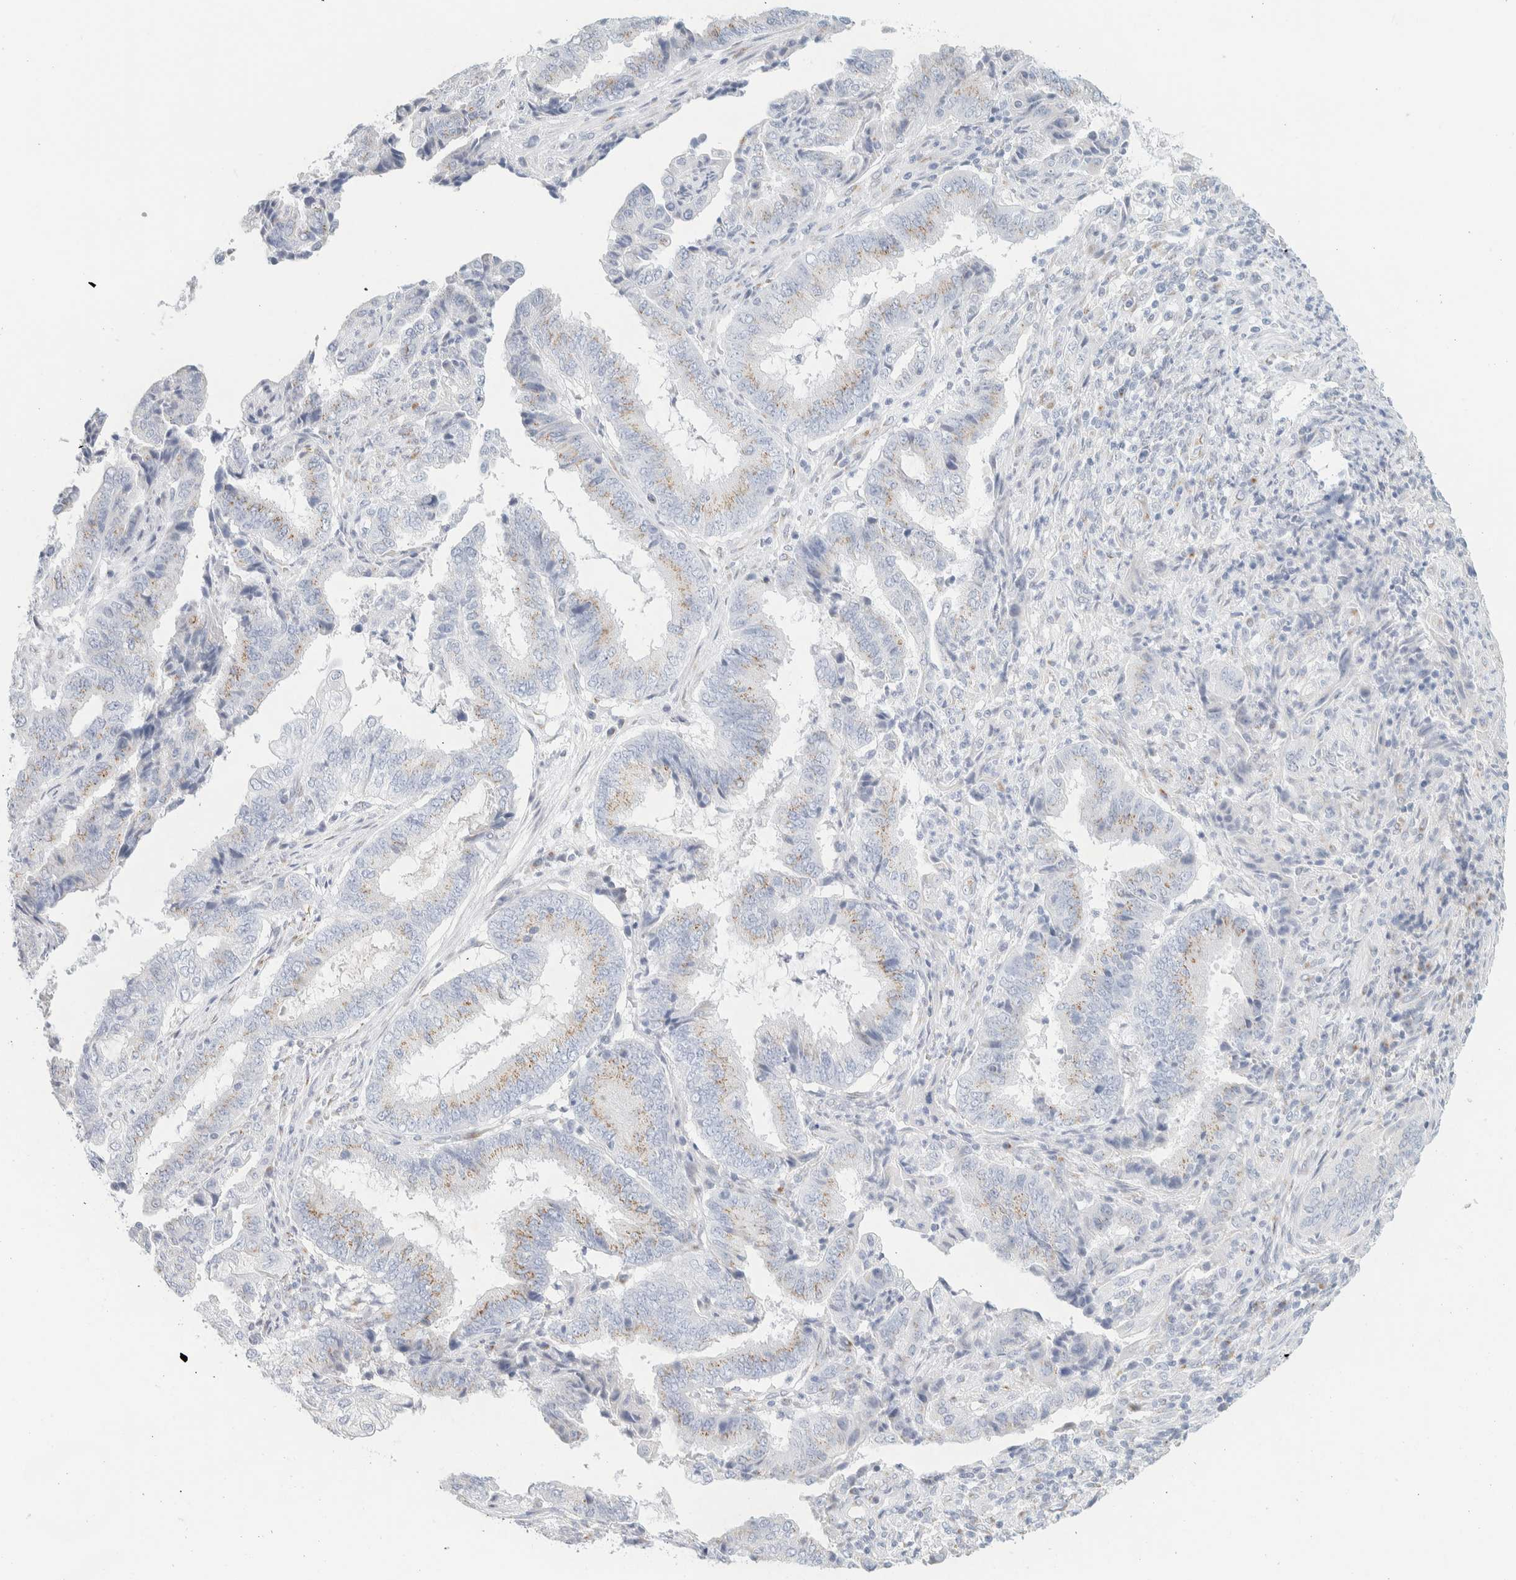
{"staining": {"intensity": "weak", "quantity": "25%-75%", "location": "cytoplasmic/membranous"}, "tissue": "endometrial cancer", "cell_type": "Tumor cells", "image_type": "cancer", "snomed": [{"axis": "morphology", "description": "Adenocarcinoma, NOS"}, {"axis": "topography", "description": "Endometrium"}], "caption": "High-magnification brightfield microscopy of endometrial cancer stained with DAB (3,3'-diaminobenzidine) (brown) and counterstained with hematoxylin (blue). tumor cells exhibit weak cytoplasmic/membranous staining is appreciated in approximately25%-75% of cells.", "gene": "SPNS3", "patient": {"sex": "female", "age": 51}}